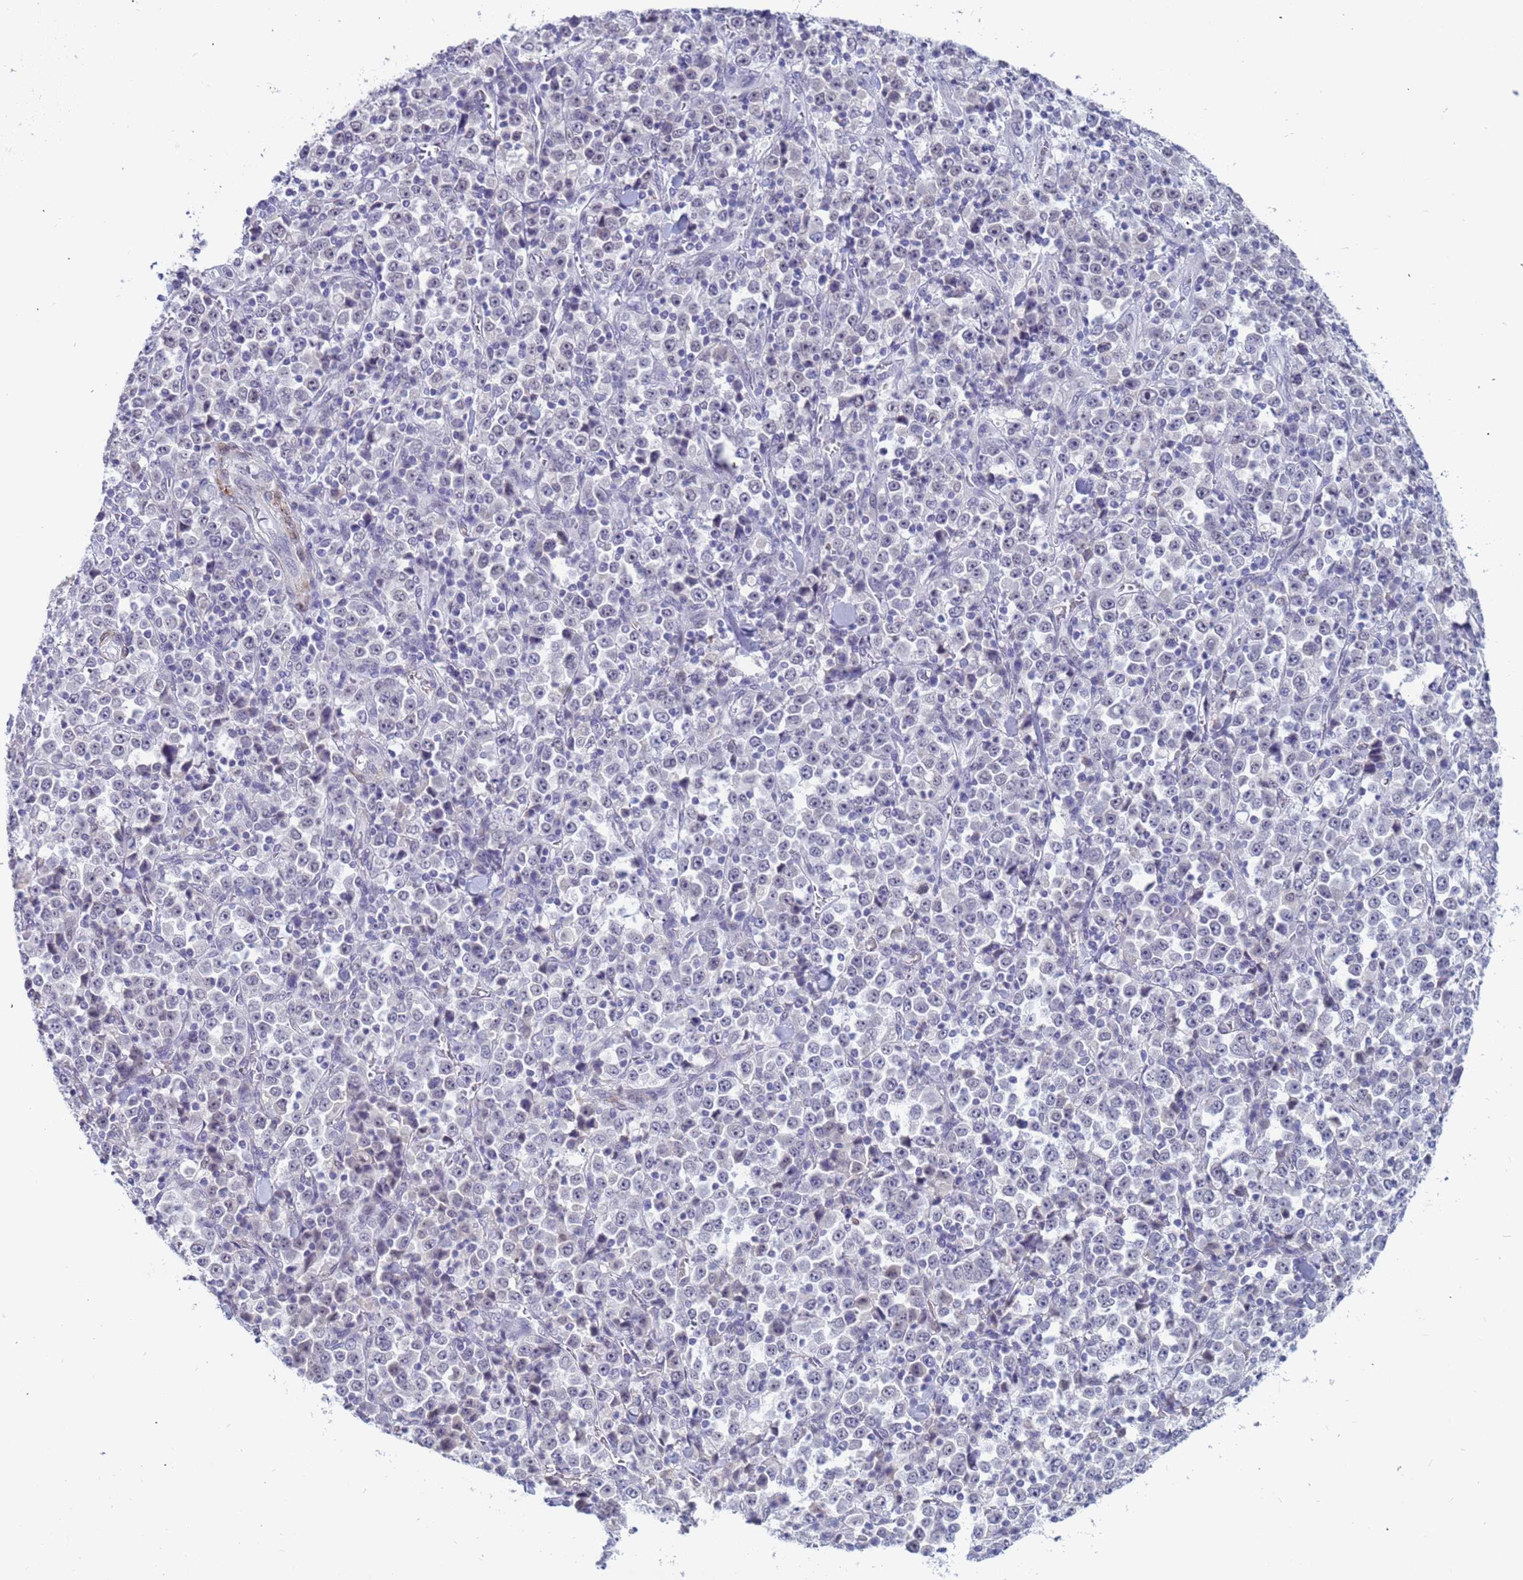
{"staining": {"intensity": "negative", "quantity": "none", "location": "none"}, "tissue": "stomach cancer", "cell_type": "Tumor cells", "image_type": "cancer", "snomed": [{"axis": "morphology", "description": "Normal tissue, NOS"}, {"axis": "morphology", "description": "Adenocarcinoma, NOS"}, {"axis": "topography", "description": "Stomach, upper"}, {"axis": "topography", "description": "Stomach"}], "caption": "IHC of human stomach adenocarcinoma displays no positivity in tumor cells.", "gene": "CXorf65", "patient": {"sex": "male", "age": 59}}